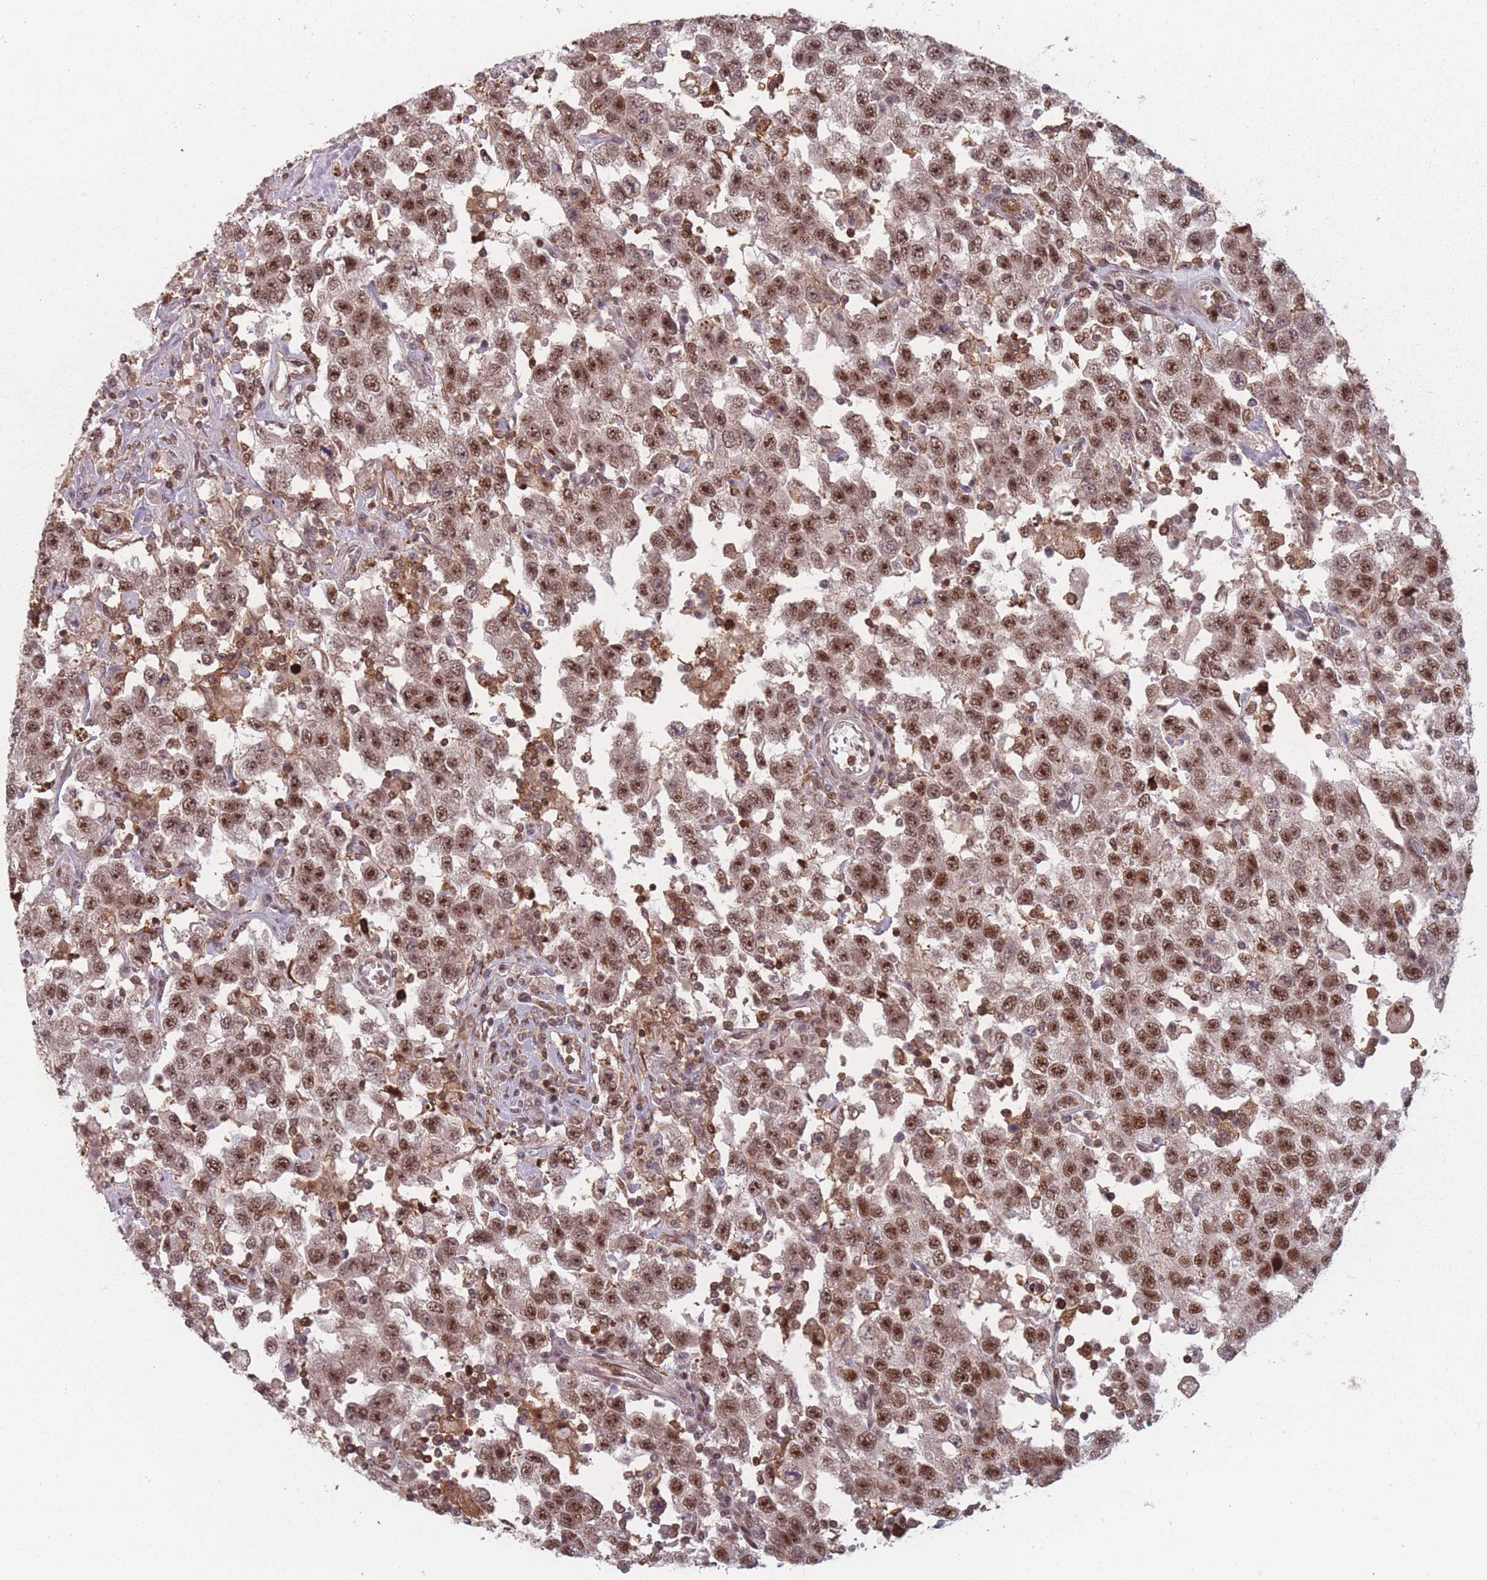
{"staining": {"intensity": "moderate", "quantity": ">75%", "location": "nuclear"}, "tissue": "testis cancer", "cell_type": "Tumor cells", "image_type": "cancer", "snomed": [{"axis": "morphology", "description": "Seminoma, NOS"}, {"axis": "topography", "description": "Testis"}], "caption": "A histopathology image of human testis cancer stained for a protein exhibits moderate nuclear brown staining in tumor cells. (DAB IHC, brown staining for protein, blue staining for nuclei).", "gene": "WDR55", "patient": {"sex": "male", "age": 41}}